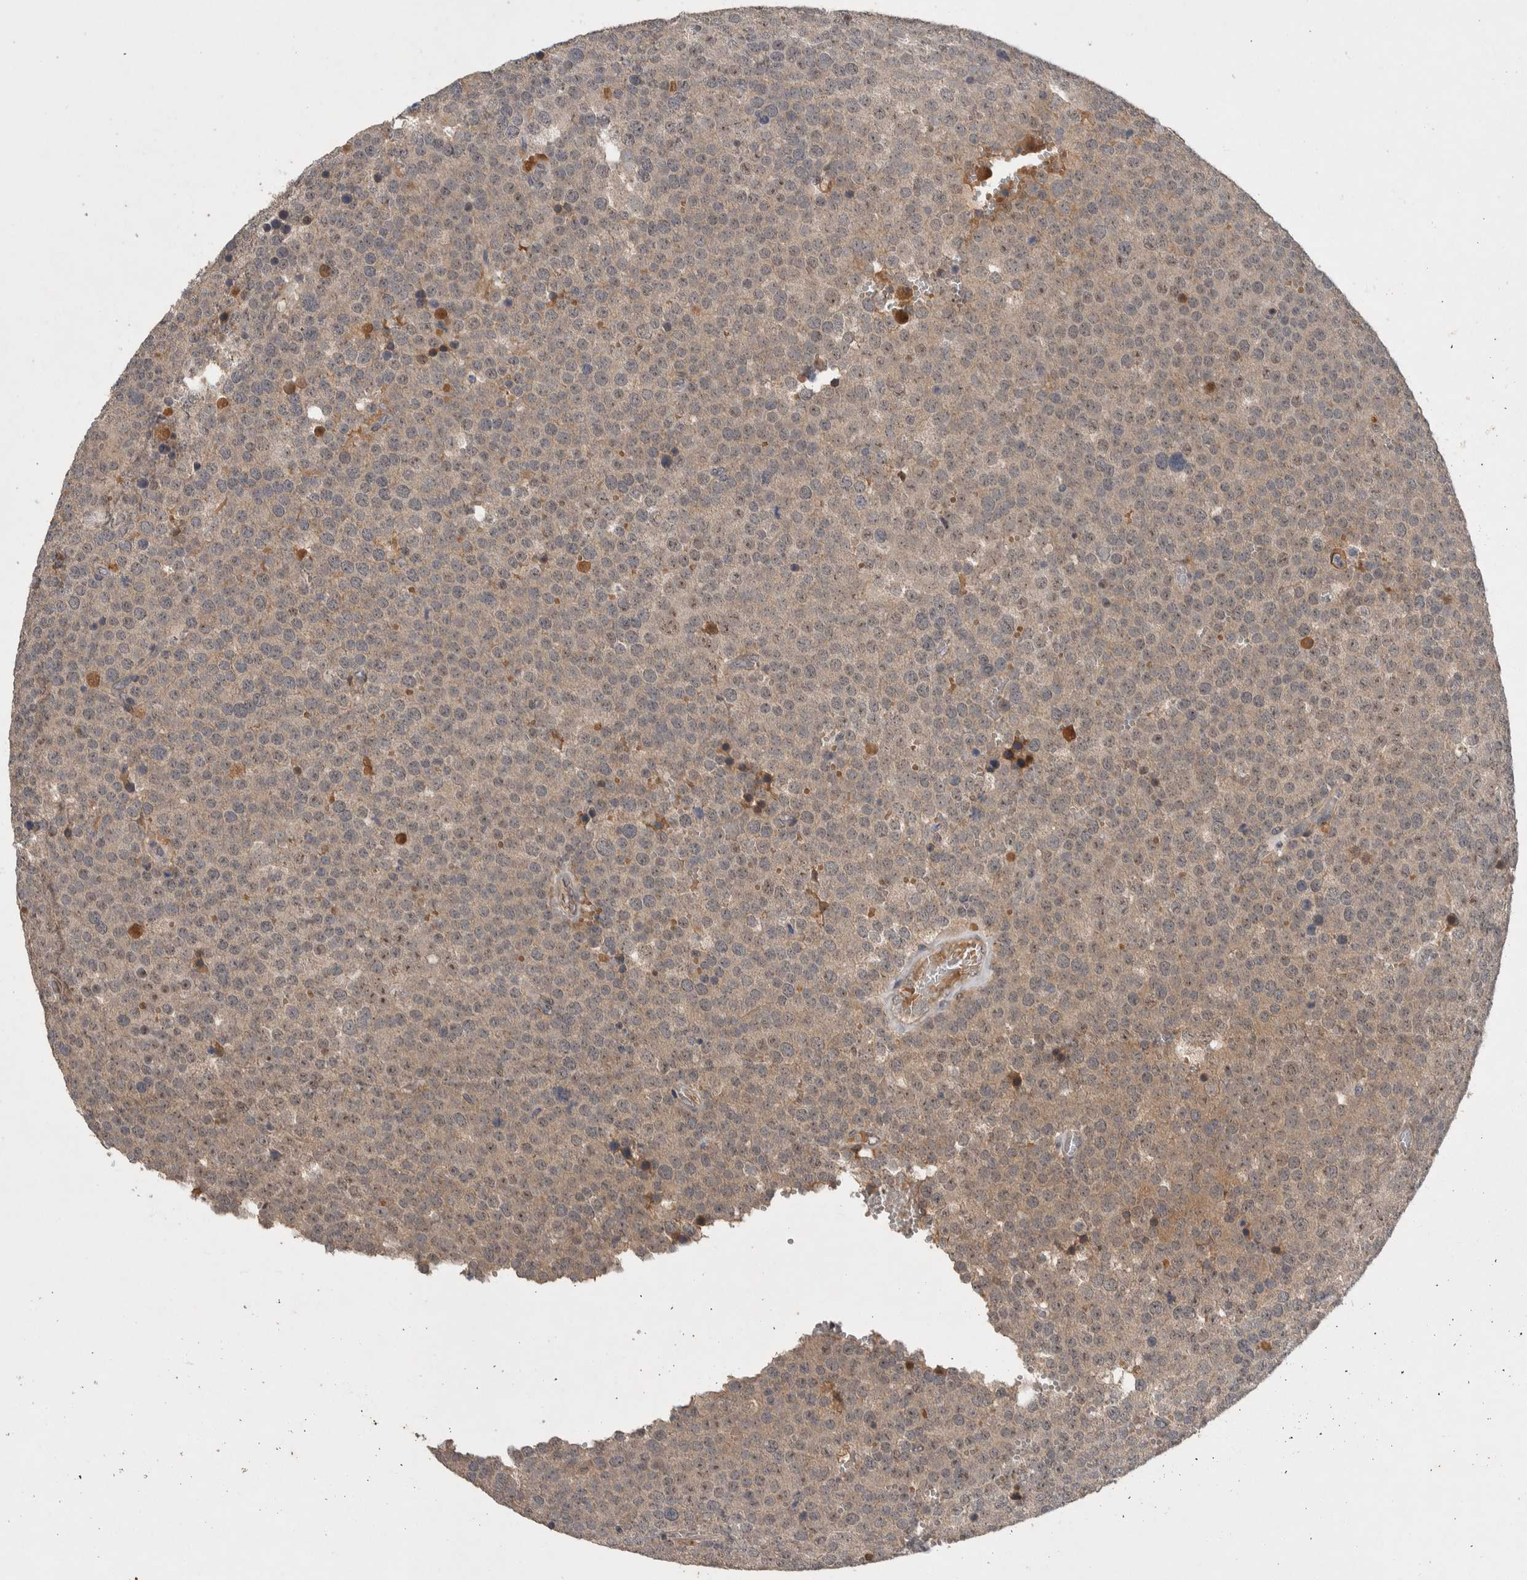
{"staining": {"intensity": "weak", "quantity": ">75%", "location": "cytoplasmic/membranous"}, "tissue": "testis cancer", "cell_type": "Tumor cells", "image_type": "cancer", "snomed": [{"axis": "morphology", "description": "Normal tissue, NOS"}, {"axis": "morphology", "description": "Seminoma, NOS"}, {"axis": "topography", "description": "Testis"}], "caption": "Weak cytoplasmic/membranous expression is present in approximately >75% of tumor cells in testis cancer (seminoma).", "gene": "CHRM3", "patient": {"sex": "male", "age": 71}}